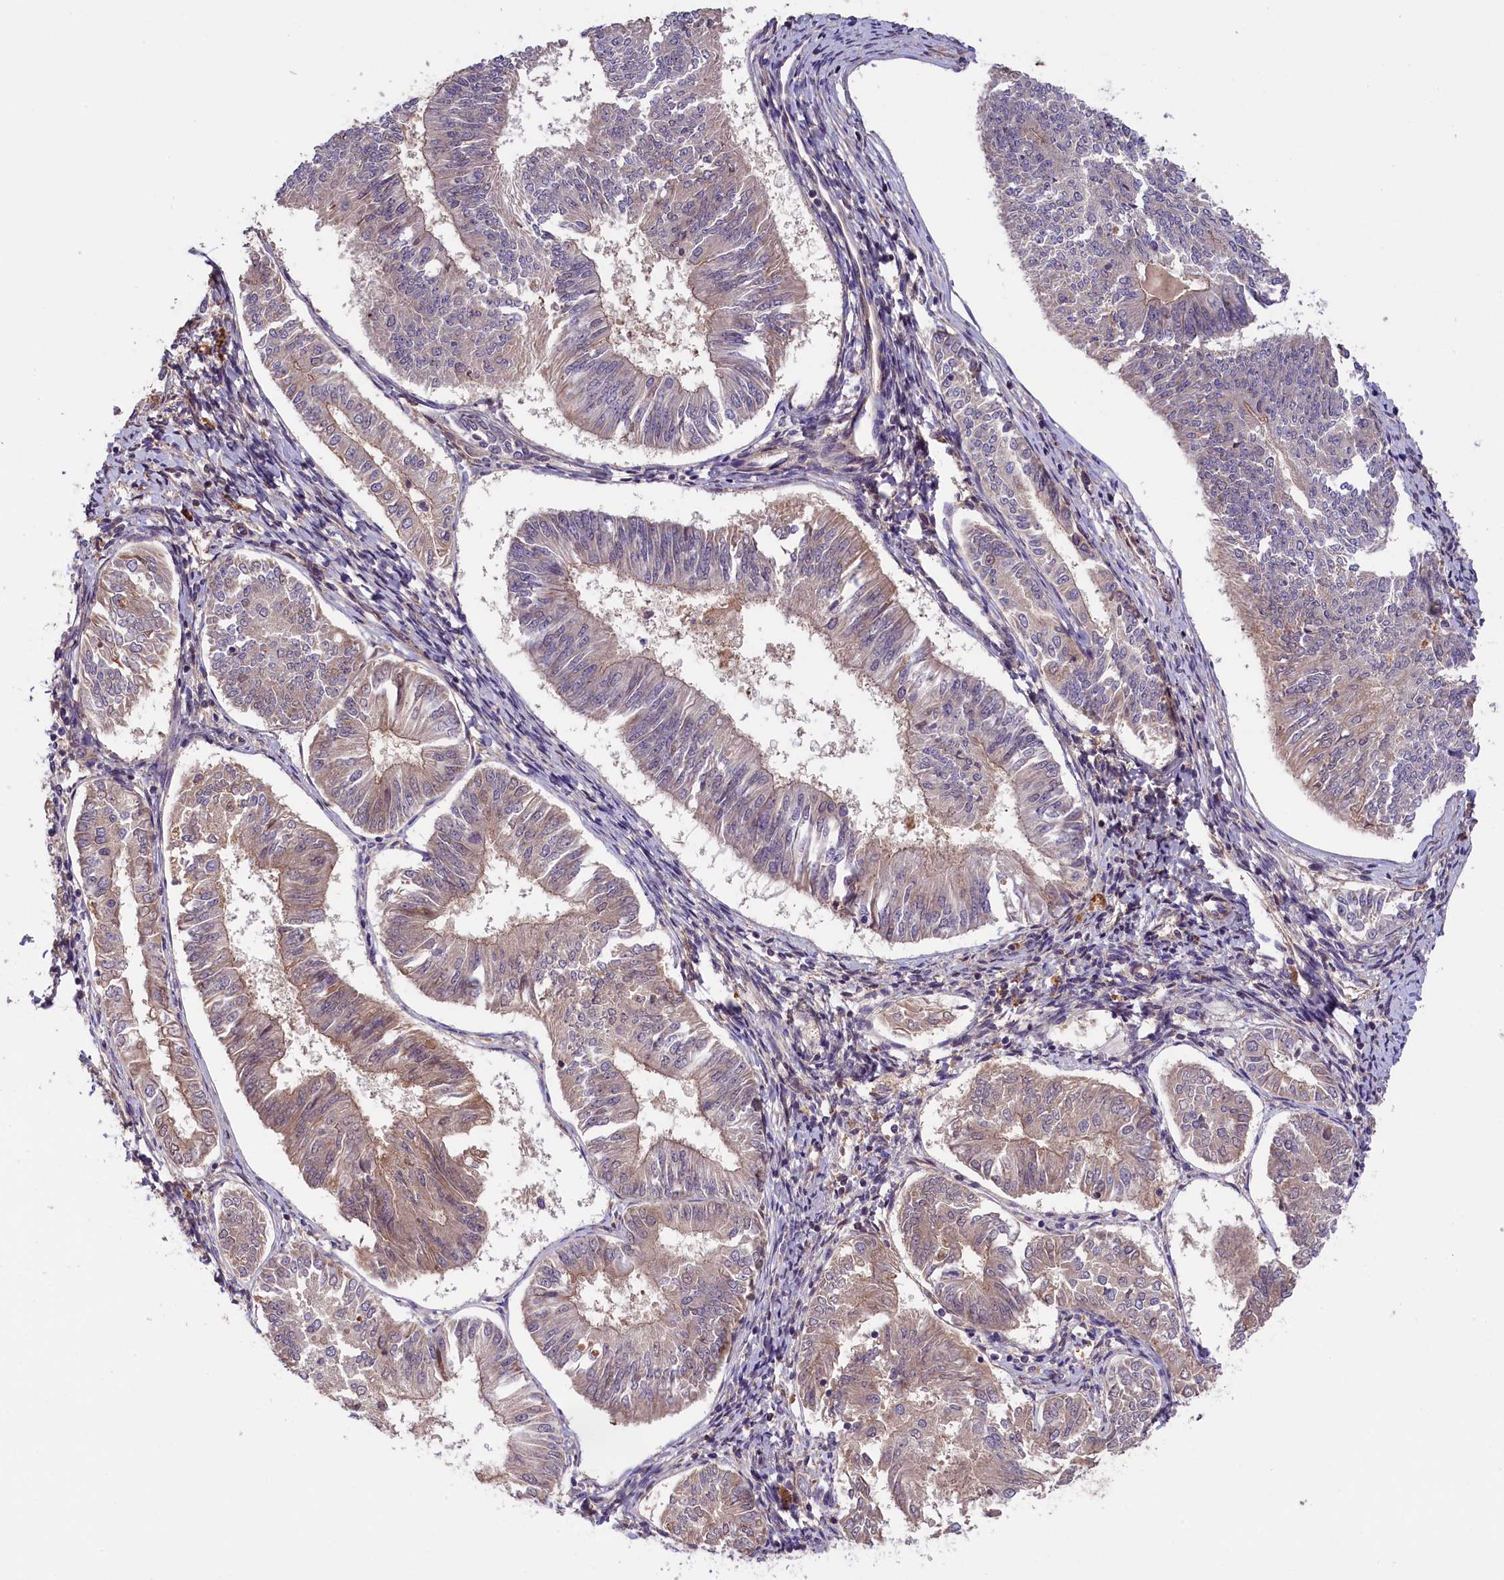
{"staining": {"intensity": "weak", "quantity": "<25%", "location": "cytoplasmic/membranous"}, "tissue": "endometrial cancer", "cell_type": "Tumor cells", "image_type": "cancer", "snomed": [{"axis": "morphology", "description": "Adenocarcinoma, NOS"}, {"axis": "topography", "description": "Endometrium"}], "caption": "The histopathology image displays no staining of tumor cells in endometrial cancer (adenocarcinoma). The staining is performed using DAB brown chromogen with nuclei counter-stained in using hematoxylin.", "gene": "SETD6", "patient": {"sex": "female", "age": 58}}